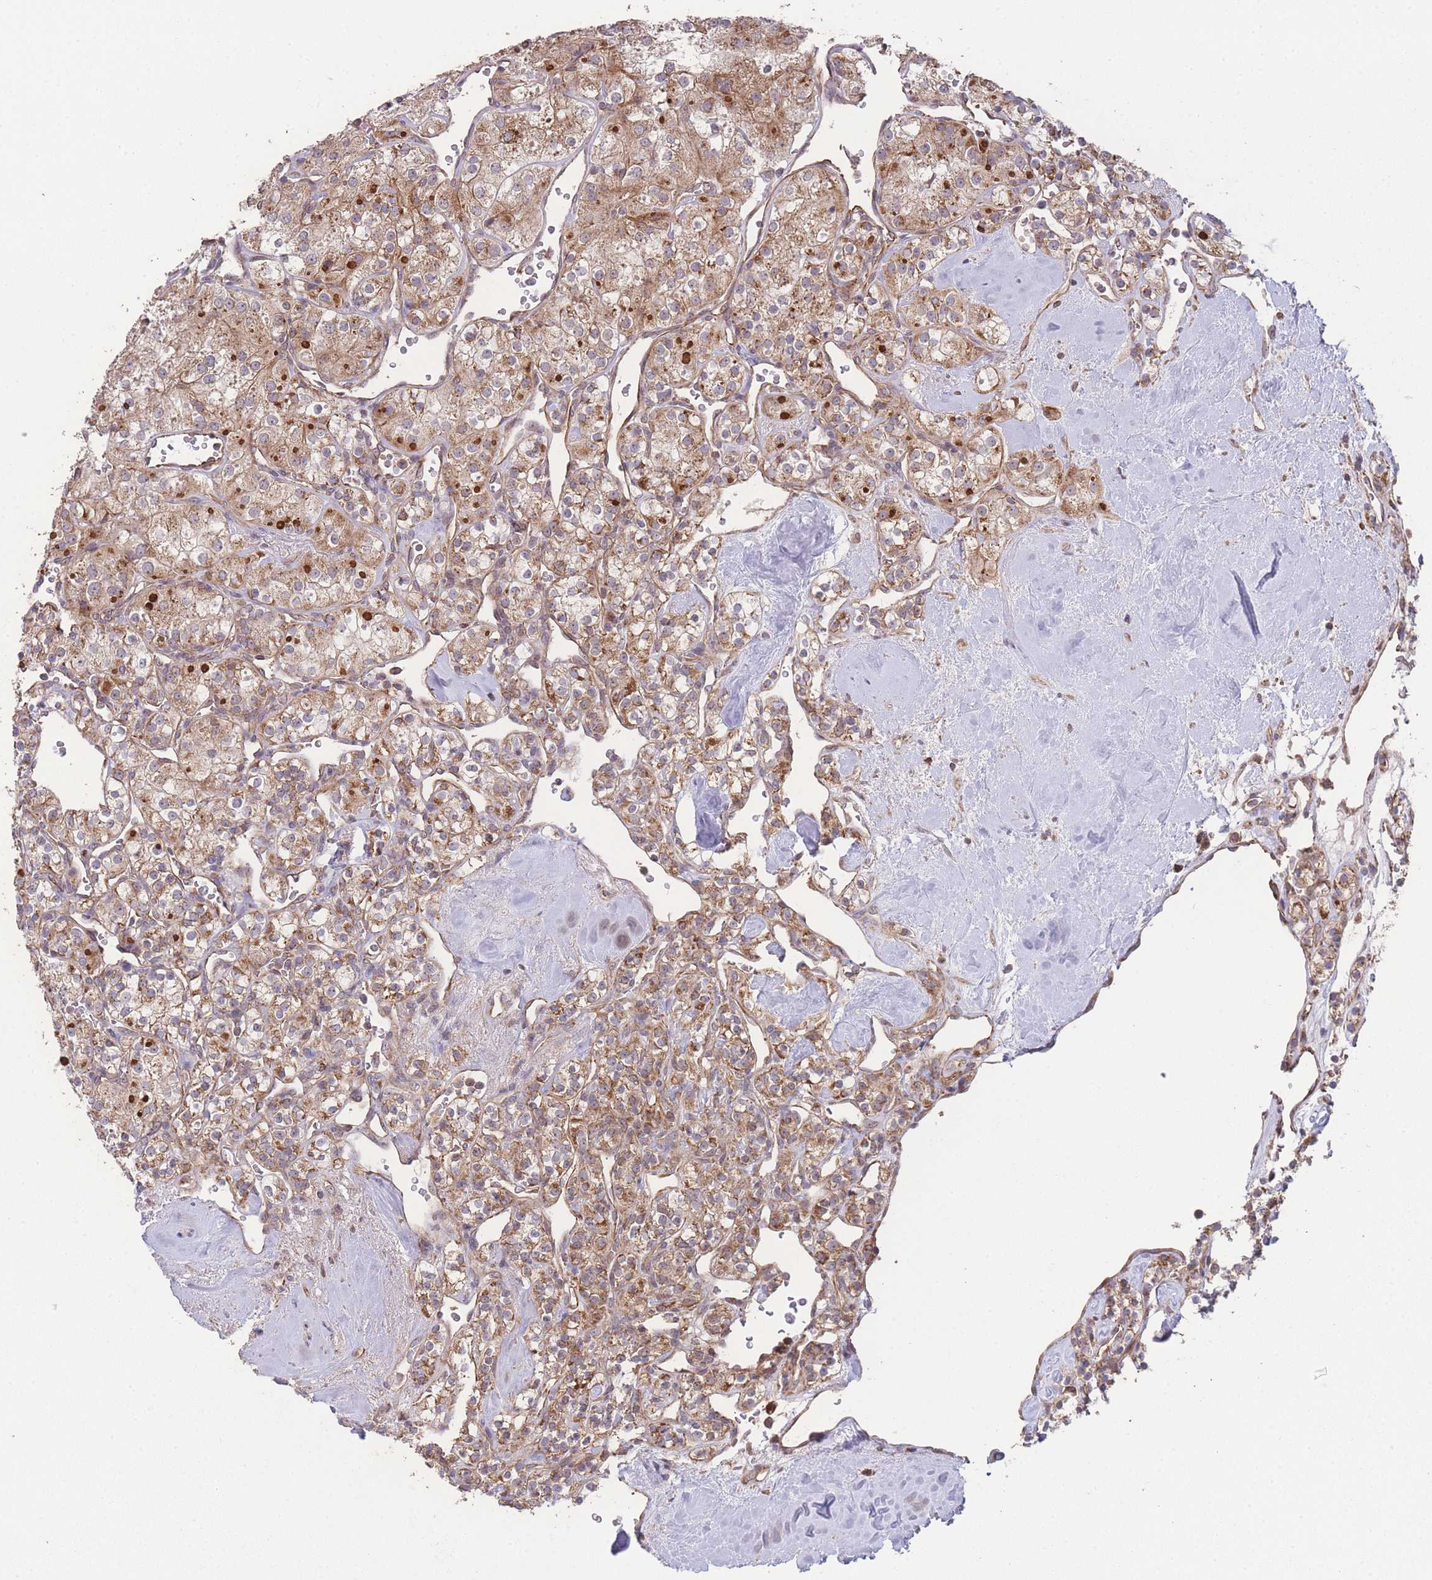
{"staining": {"intensity": "moderate", "quantity": ">75%", "location": "cytoplasmic/membranous"}, "tissue": "renal cancer", "cell_type": "Tumor cells", "image_type": "cancer", "snomed": [{"axis": "morphology", "description": "Adenocarcinoma, NOS"}, {"axis": "topography", "description": "Kidney"}], "caption": "Protein expression analysis of human adenocarcinoma (renal) reveals moderate cytoplasmic/membranous positivity in approximately >75% of tumor cells. (DAB (3,3'-diaminobenzidine) IHC, brown staining for protein, blue staining for nuclei).", "gene": "PXMP4", "patient": {"sex": "male", "age": 77}}